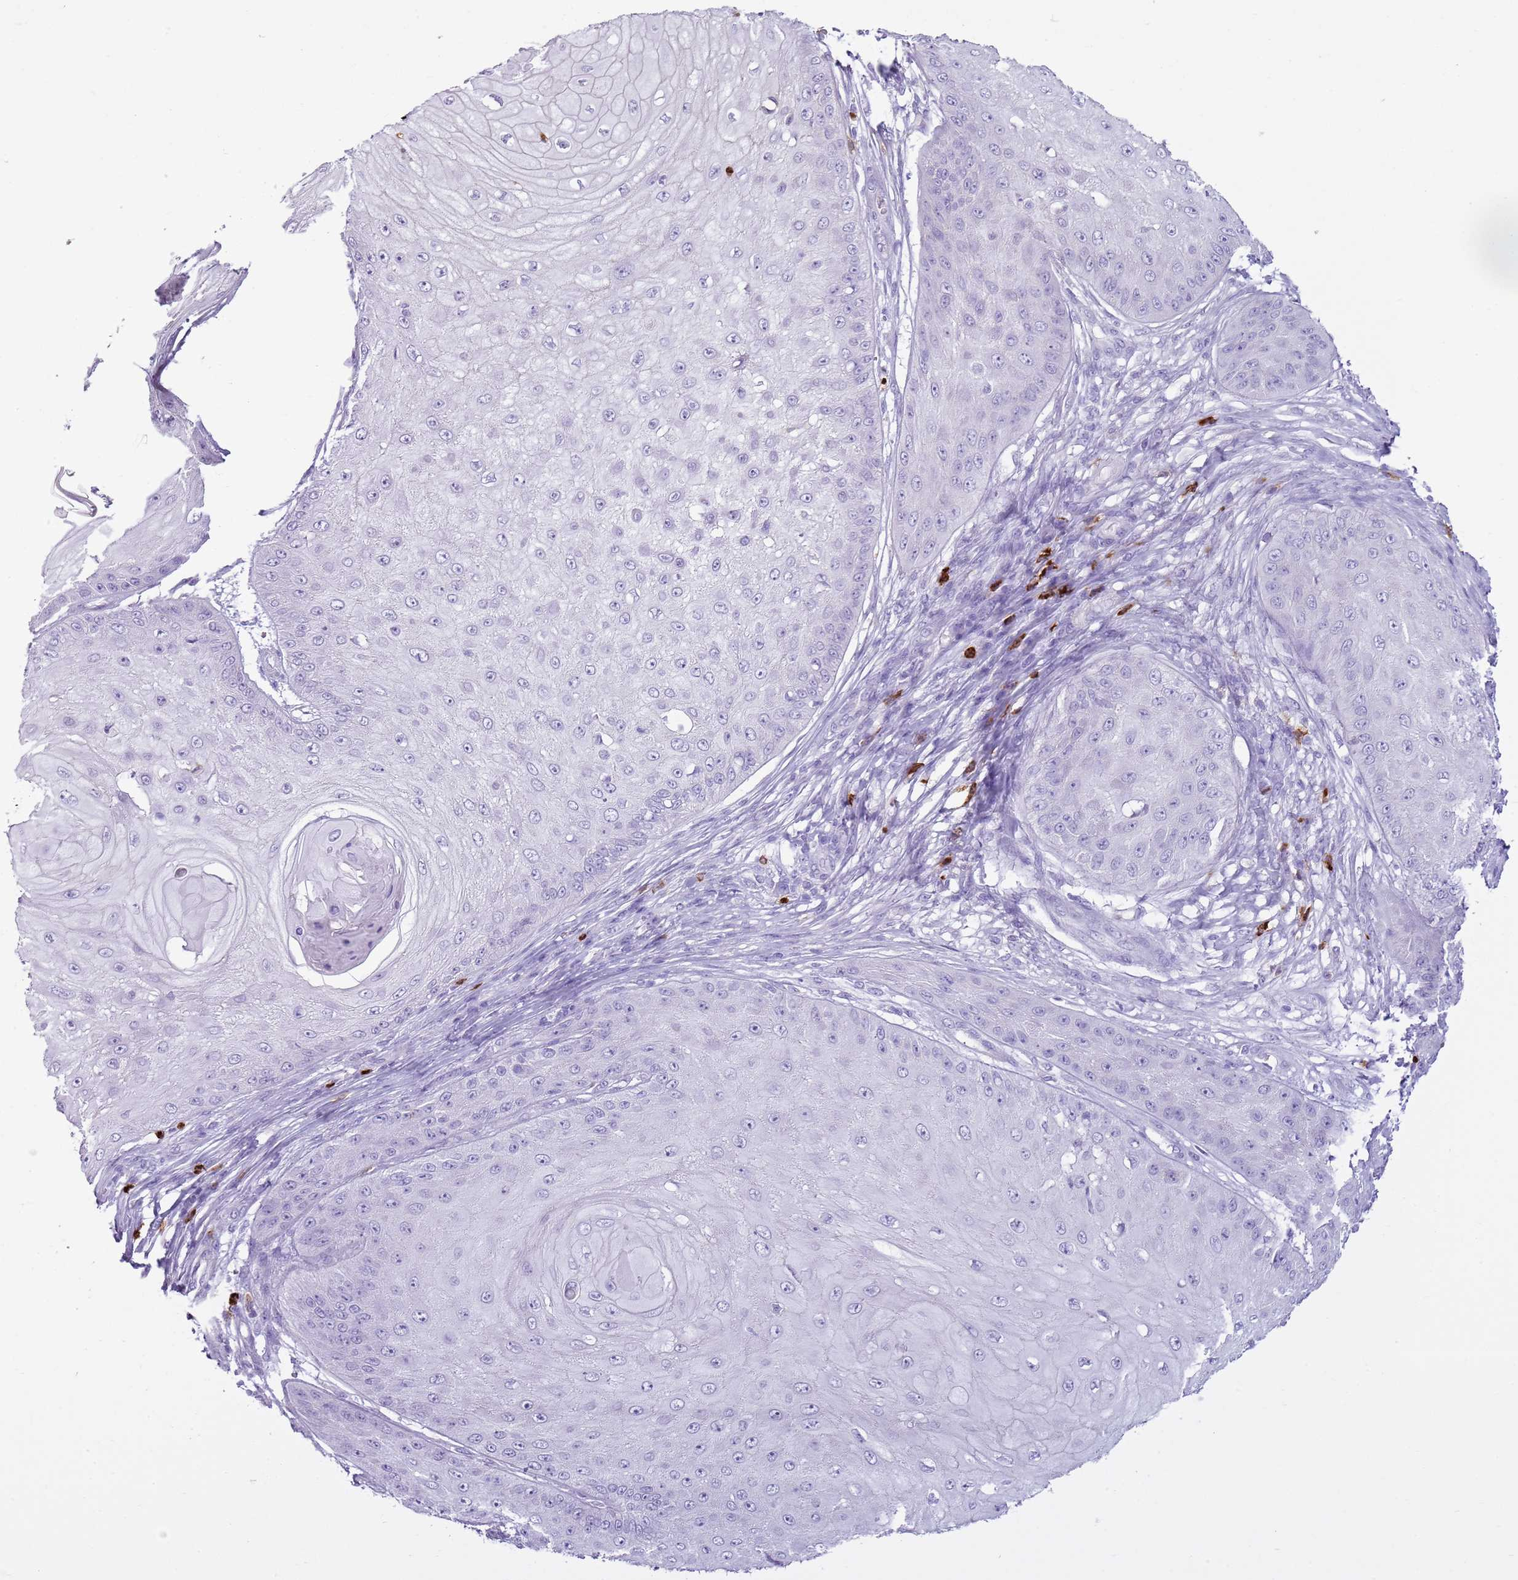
{"staining": {"intensity": "negative", "quantity": "none", "location": "none"}, "tissue": "skin cancer", "cell_type": "Tumor cells", "image_type": "cancer", "snomed": [{"axis": "morphology", "description": "Squamous cell carcinoma, NOS"}, {"axis": "topography", "description": "Skin"}], "caption": "High power microscopy micrograph of an IHC micrograph of squamous cell carcinoma (skin), revealing no significant expression in tumor cells. (Stains: DAB immunohistochemistry (IHC) with hematoxylin counter stain, Microscopy: brightfield microscopy at high magnification).", "gene": "CD177", "patient": {"sex": "male", "age": 70}}